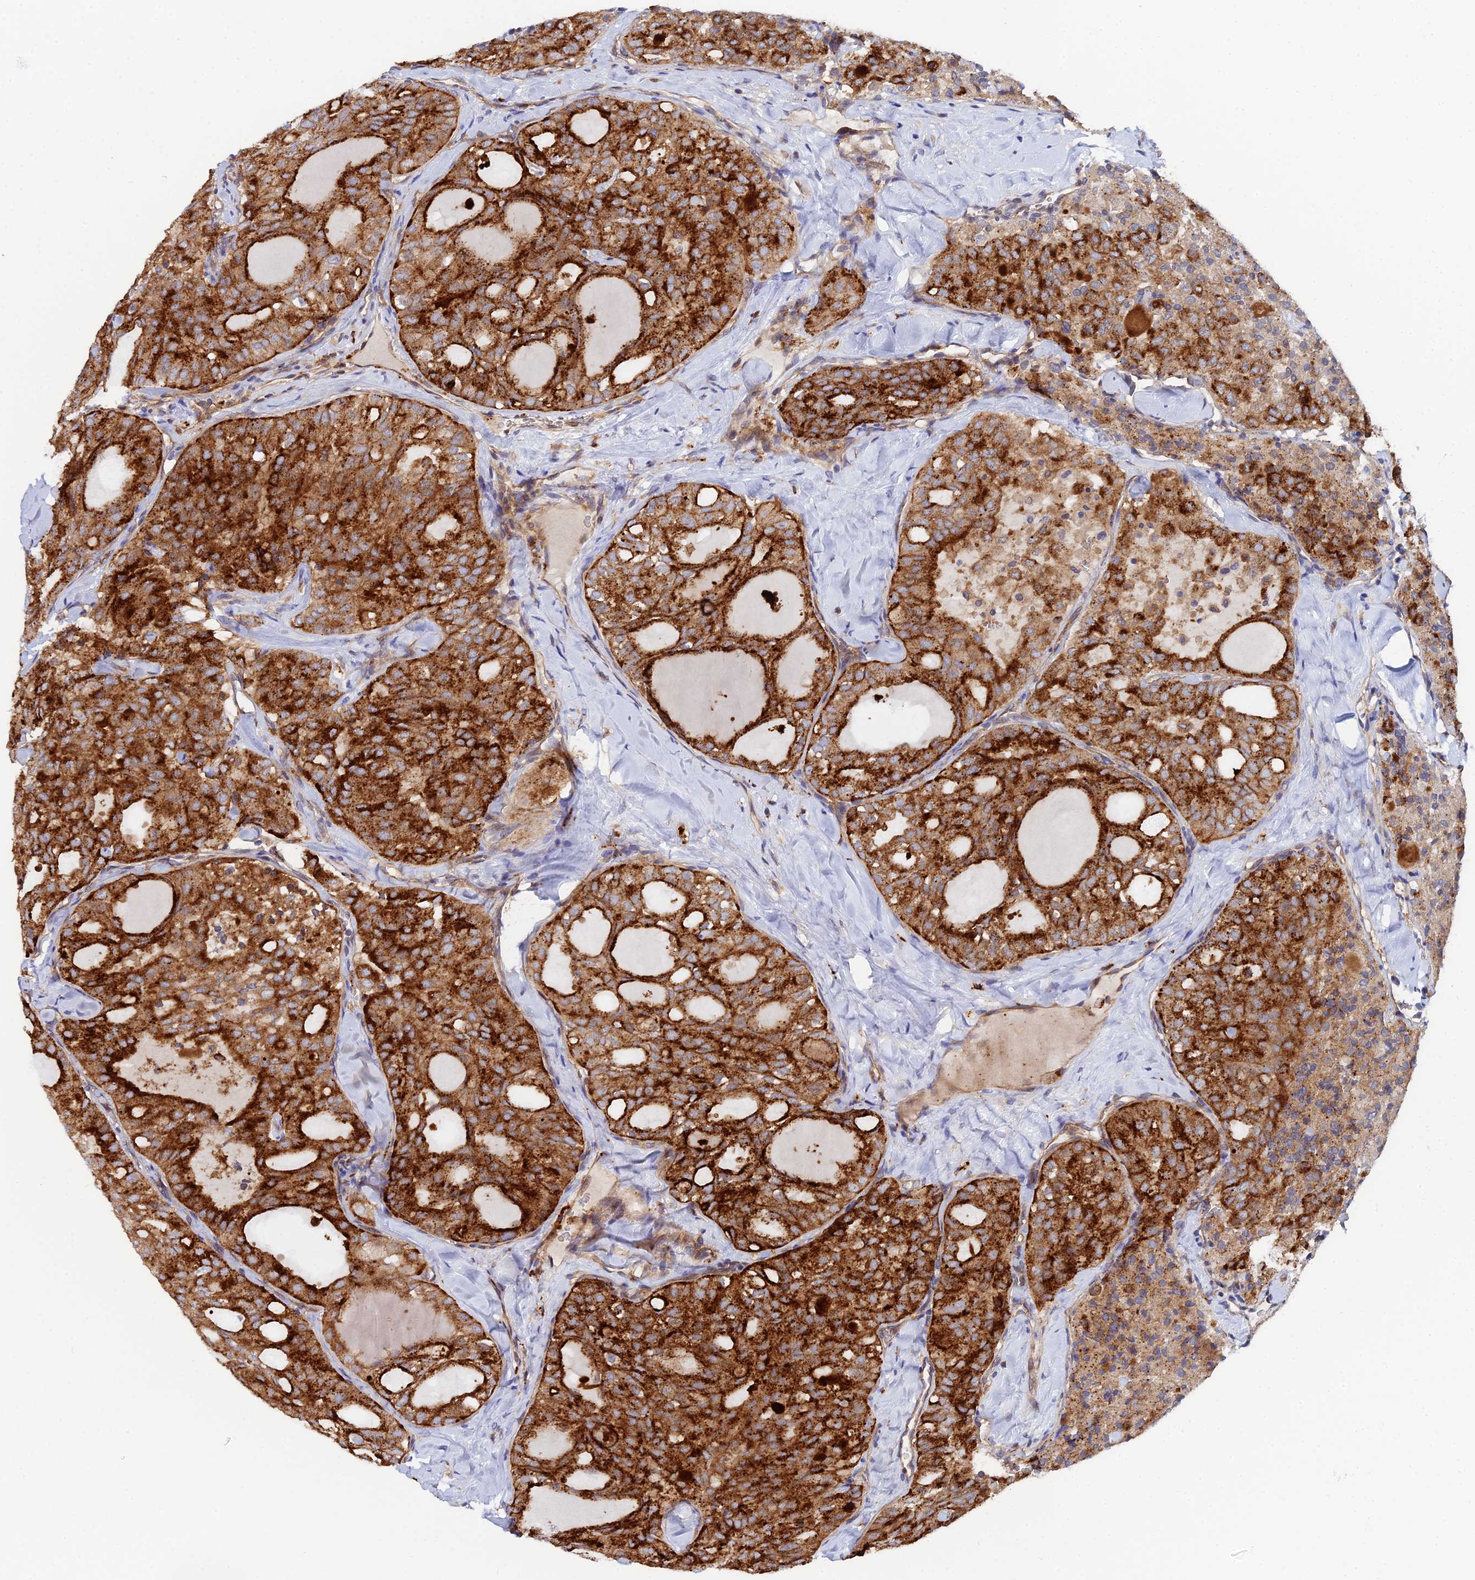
{"staining": {"intensity": "strong", "quantity": ">75%", "location": "cytoplasmic/membranous"}, "tissue": "thyroid cancer", "cell_type": "Tumor cells", "image_type": "cancer", "snomed": [{"axis": "morphology", "description": "Follicular adenoma carcinoma, NOS"}, {"axis": "topography", "description": "Thyroid gland"}], "caption": "This histopathology image reveals thyroid follicular adenoma carcinoma stained with immunohistochemistry to label a protein in brown. The cytoplasmic/membranous of tumor cells show strong positivity for the protein. Nuclei are counter-stained blue.", "gene": "GNG5B", "patient": {"sex": "male", "age": 75}}